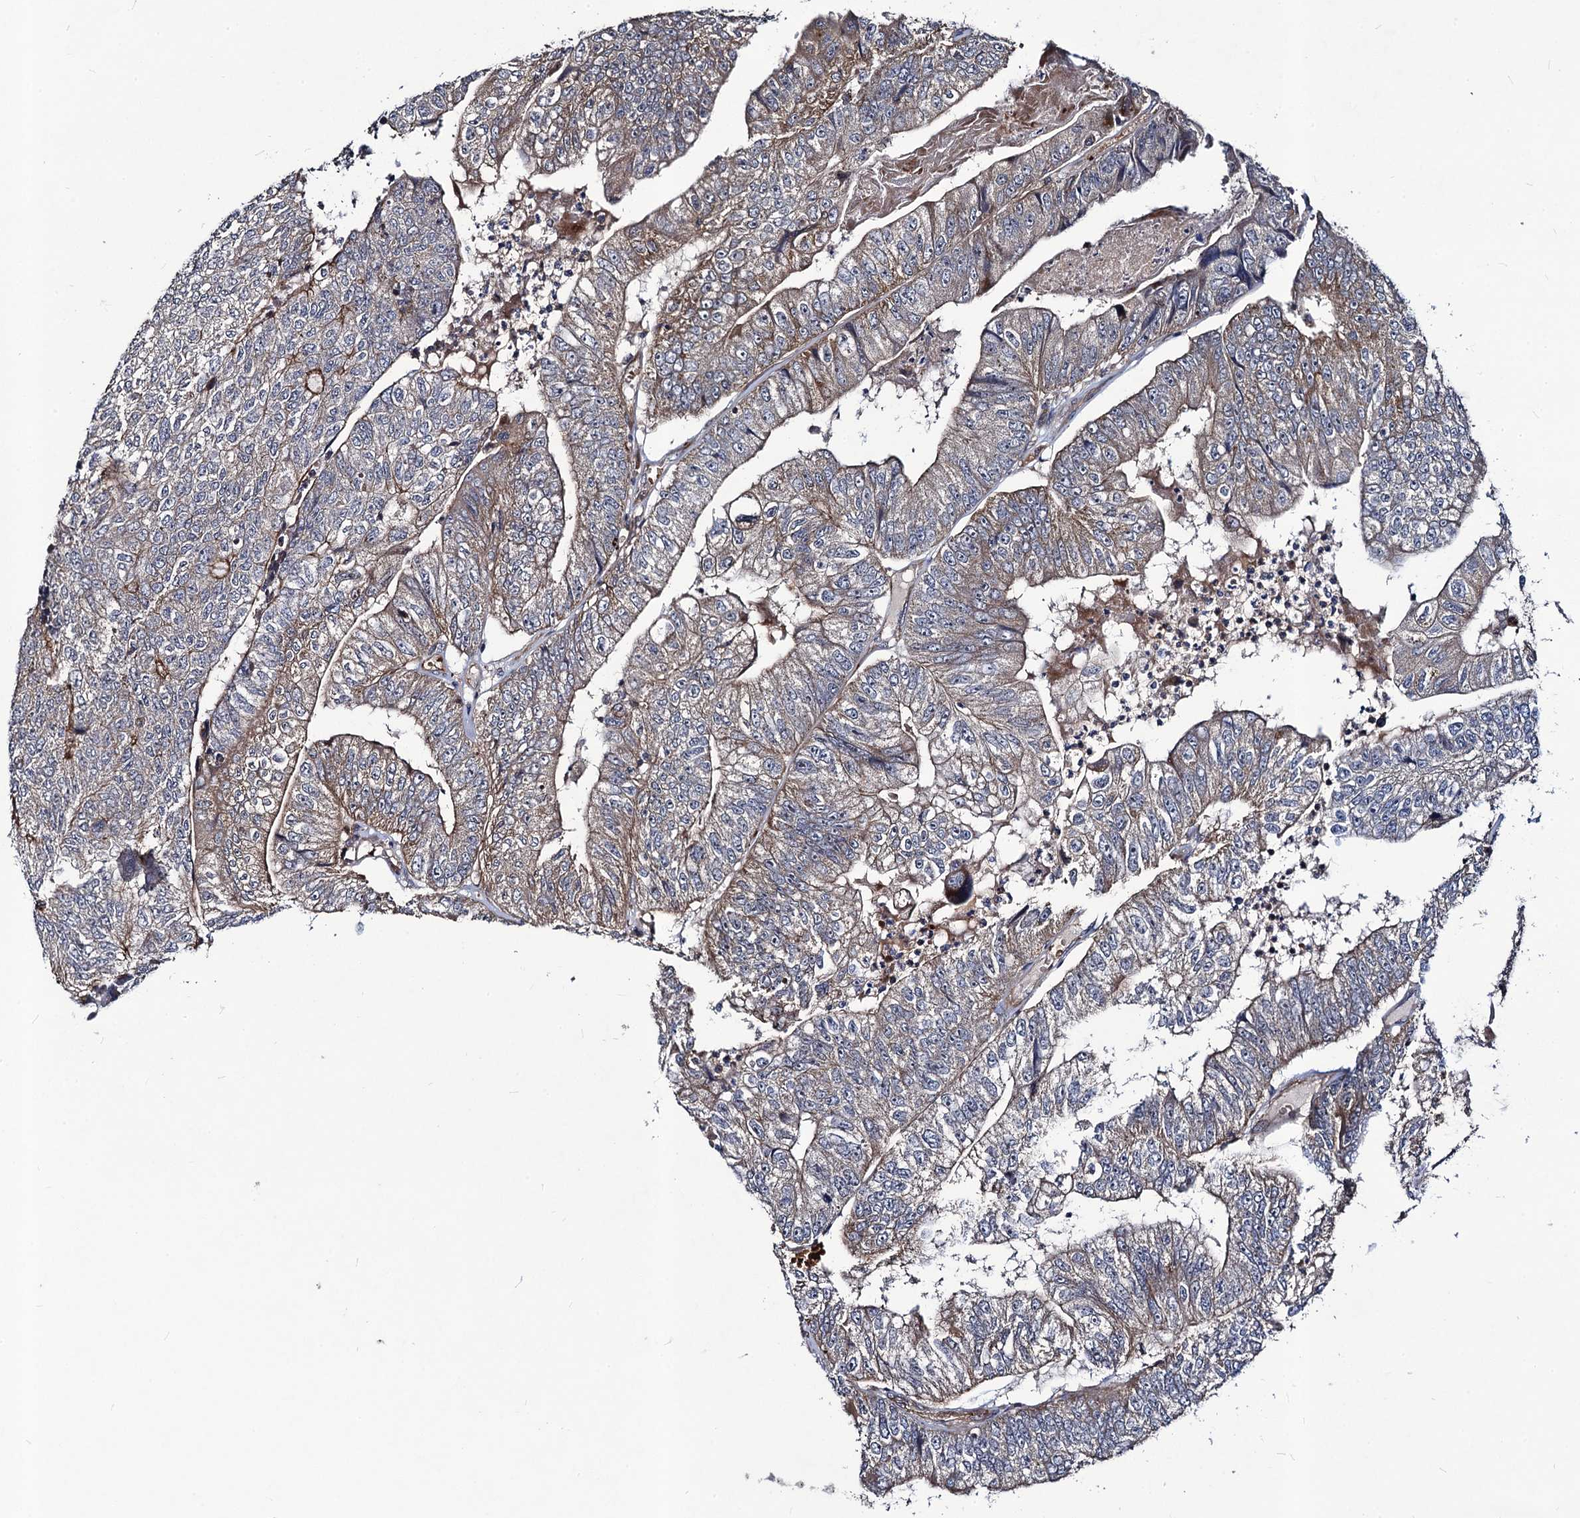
{"staining": {"intensity": "weak", "quantity": "25%-75%", "location": "cytoplasmic/membranous"}, "tissue": "colorectal cancer", "cell_type": "Tumor cells", "image_type": "cancer", "snomed": [{"axis": "morphology", "description": "Adenocarcinoma, NOS"}, {"axis": "topography", "description": "Colon"}], "caption": "Protein staining demonstrates weak cytoplasmic/membranous expression in approximately 25%-75% of tumor cells in colorectal adenocarcinoma. (DAB (3,3'-diaminobenzidine) = brown stain, brightfield microscopy at high magnification).", "gene": "KXD1", "patient": {"sex": "female", "age": 67}}